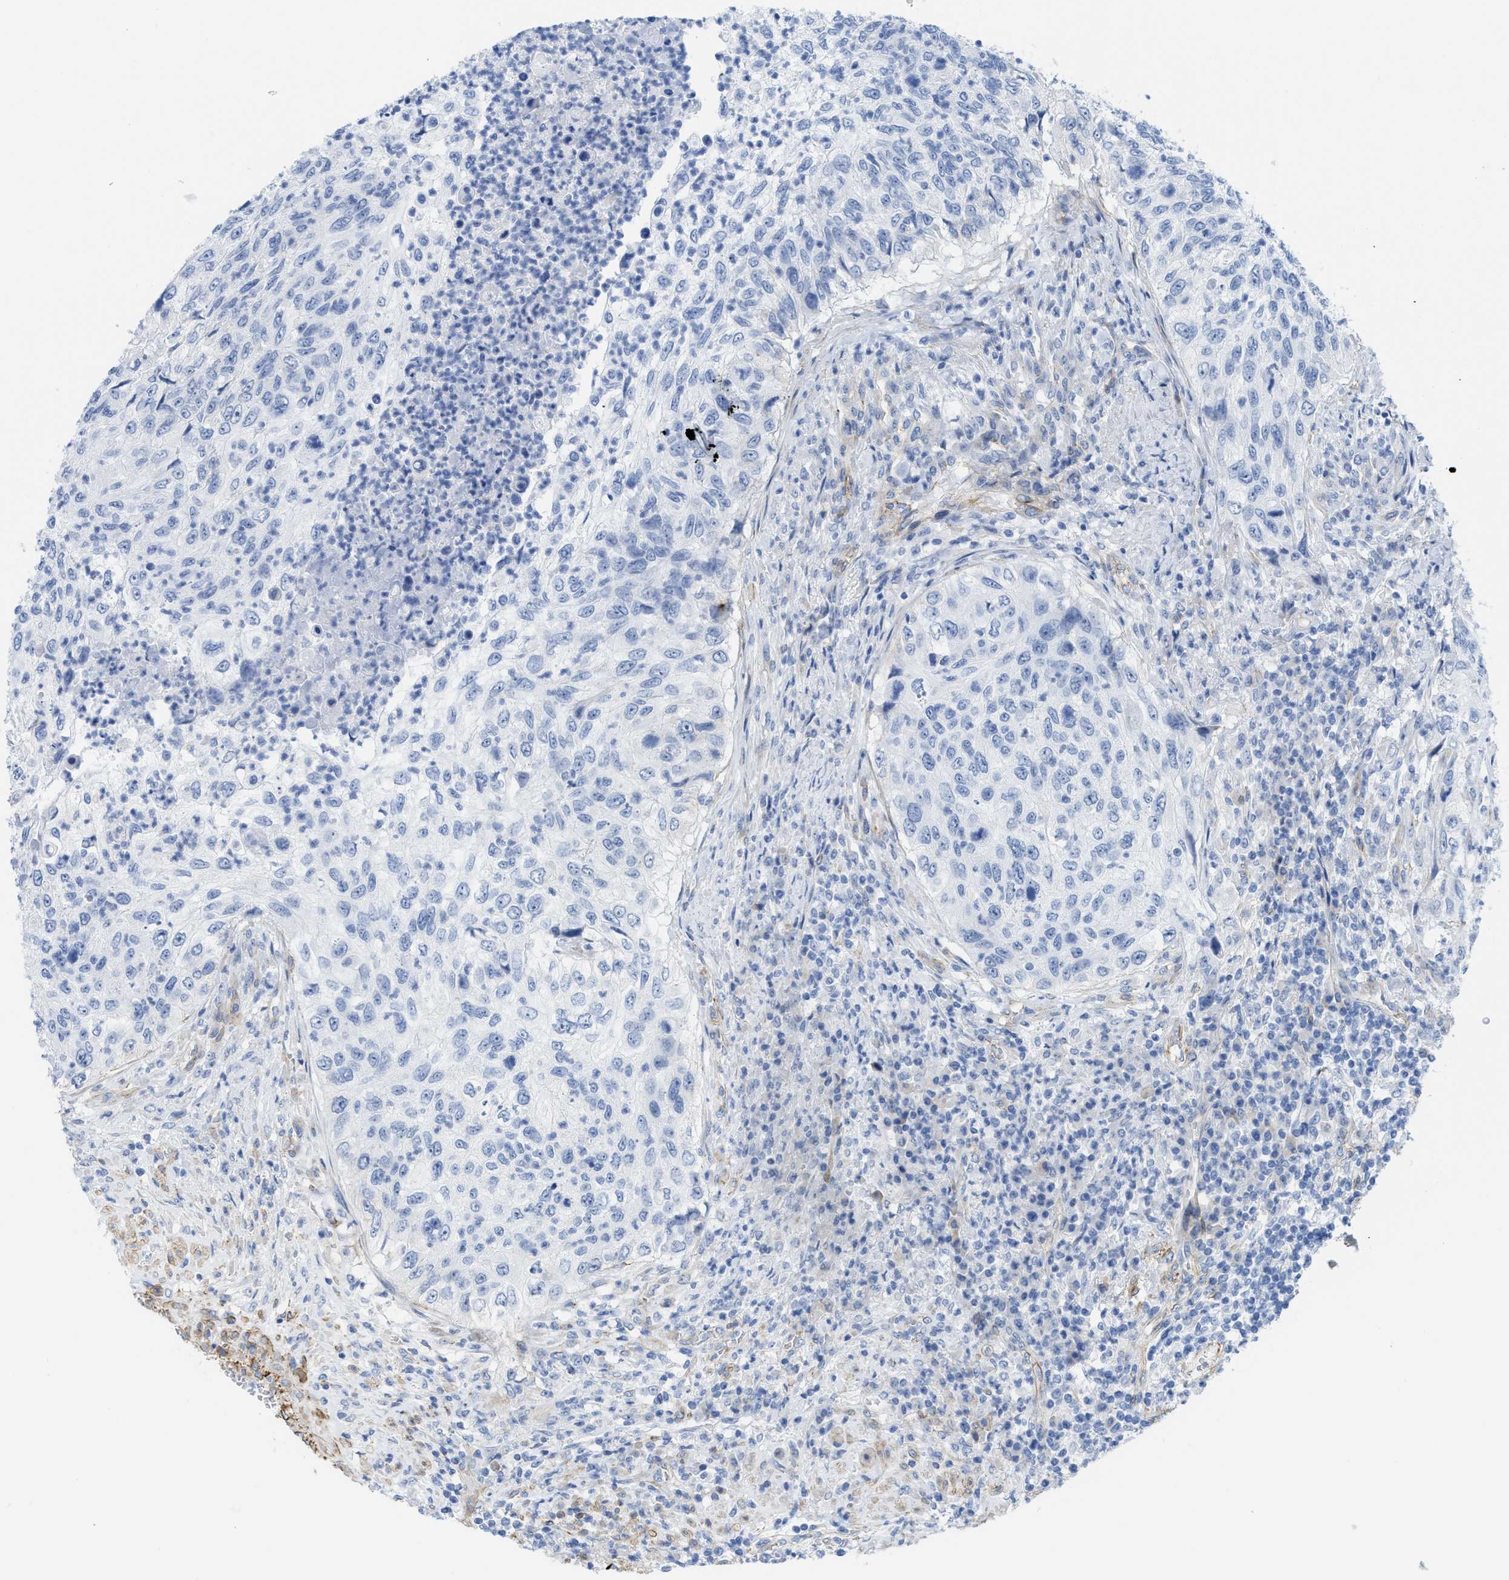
{"staining": {"intensity": "negative", "quantity": "none", "location": "none"}, "tissue": "urothelial cancer", "cell_type": "Tumor cells", "image_type": "cancer", "snomed": [{"axis": "morphology", "description": "Urothelial carcinoma, High grade"}, {"axis": "topography", "description": "Urinary bladder"}], "caption": "High power microscopy micrograph of an immunohistochemistry (IHC) micrograph of high-grade urothelial carcinoma, revealing no significant staining in tumor cells. Nuclei are stained in blue.", "gene": "TUB", "patient": {"sex": "female", "age": 60}}